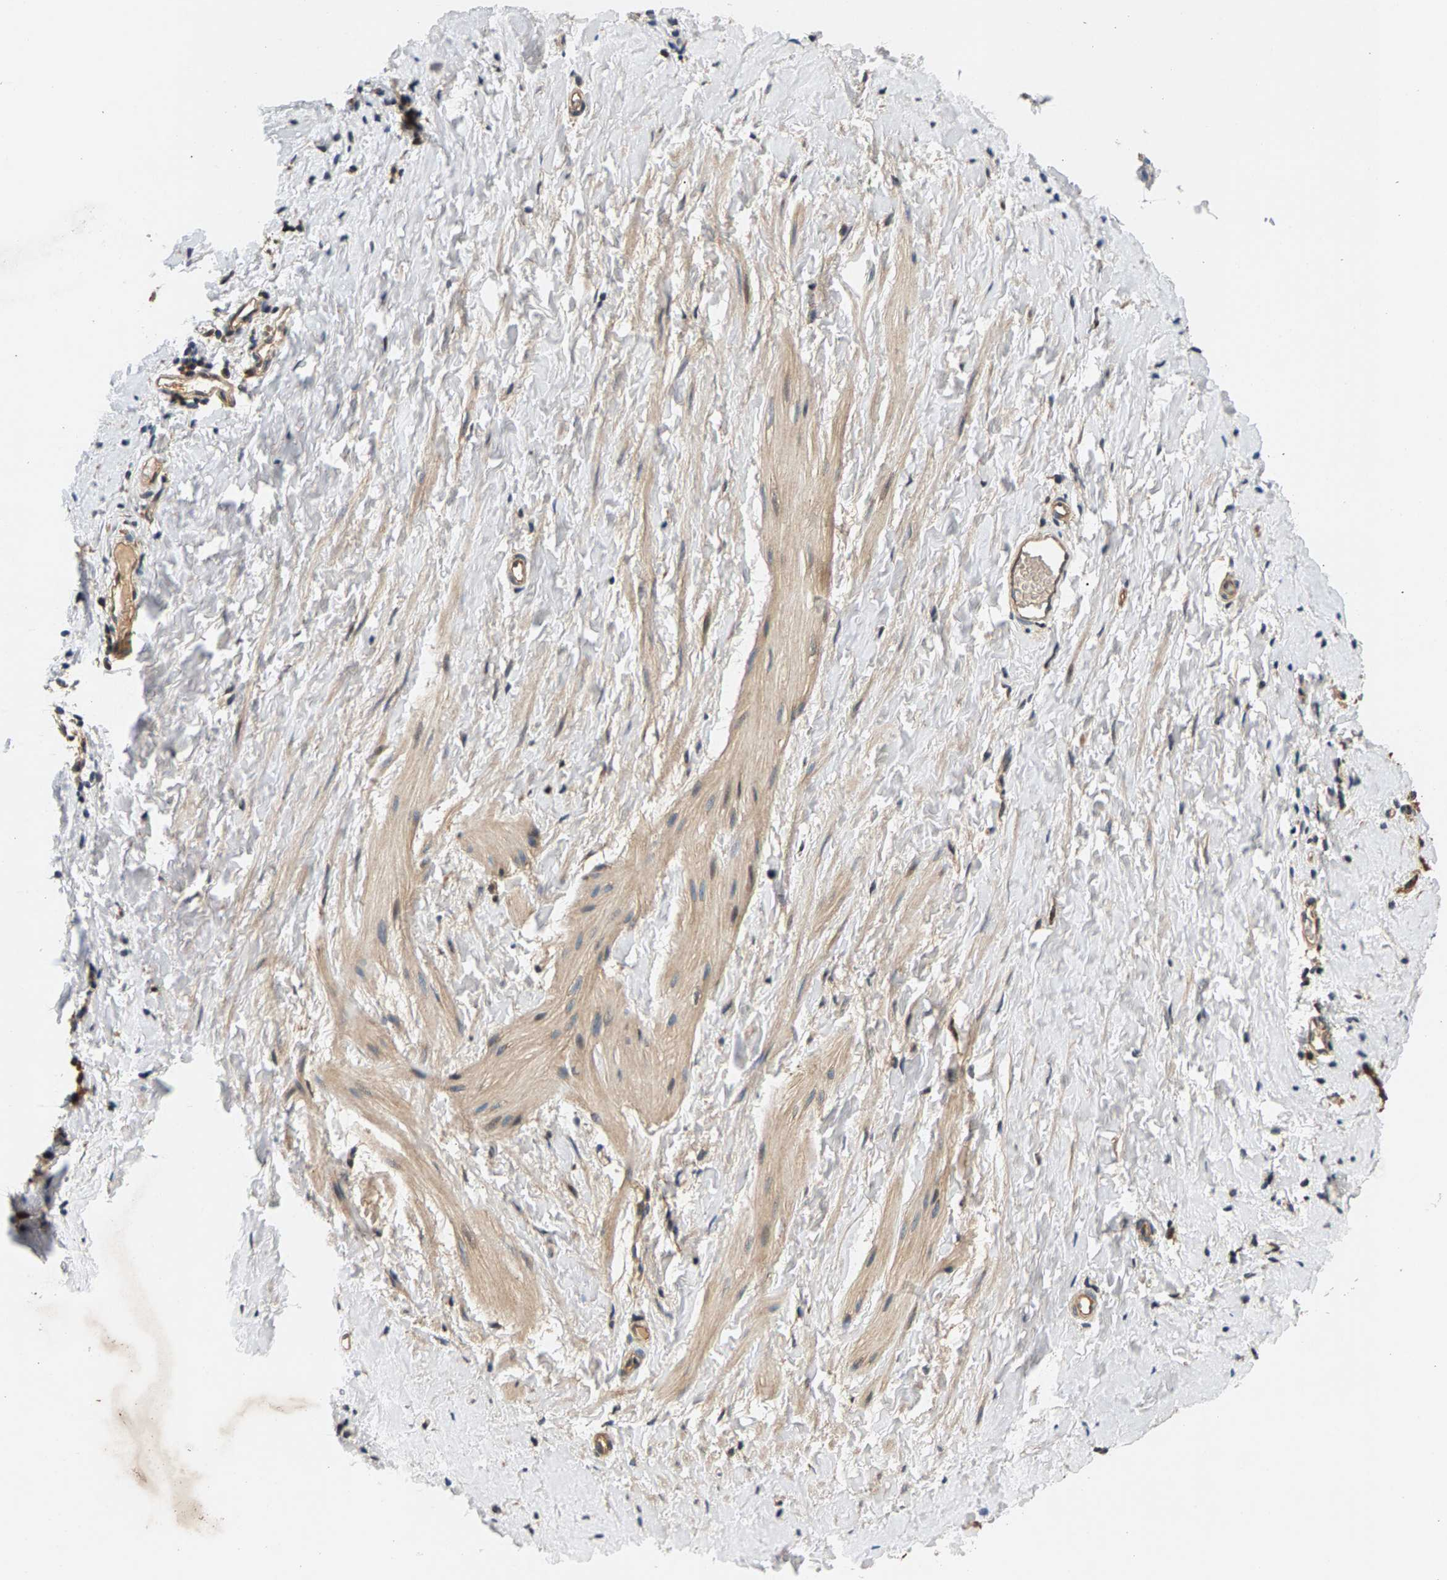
{"staining": {"intensity": "weak", "quantity": "<25%", "location": "cytoplasmic/membranous"}, "tissue": "smooth muscle", "cell_type": "Smooth muscle cells", "image_type": "normal", "snomed": [{"axis": "morphology", "description": "Normal tissue, NOS"}, {"axis": "topography", "description": "Smooth muscle"}], "caption": "This photomicrograph is of unremarkable smooth muscle stained with IHC to label a protein in brown with the nuclei are counter-stained blue. There is no positivity in smooth muscle cells.", "gene": "FAM78A", "patient": {"sex": "male", "age": 16}}